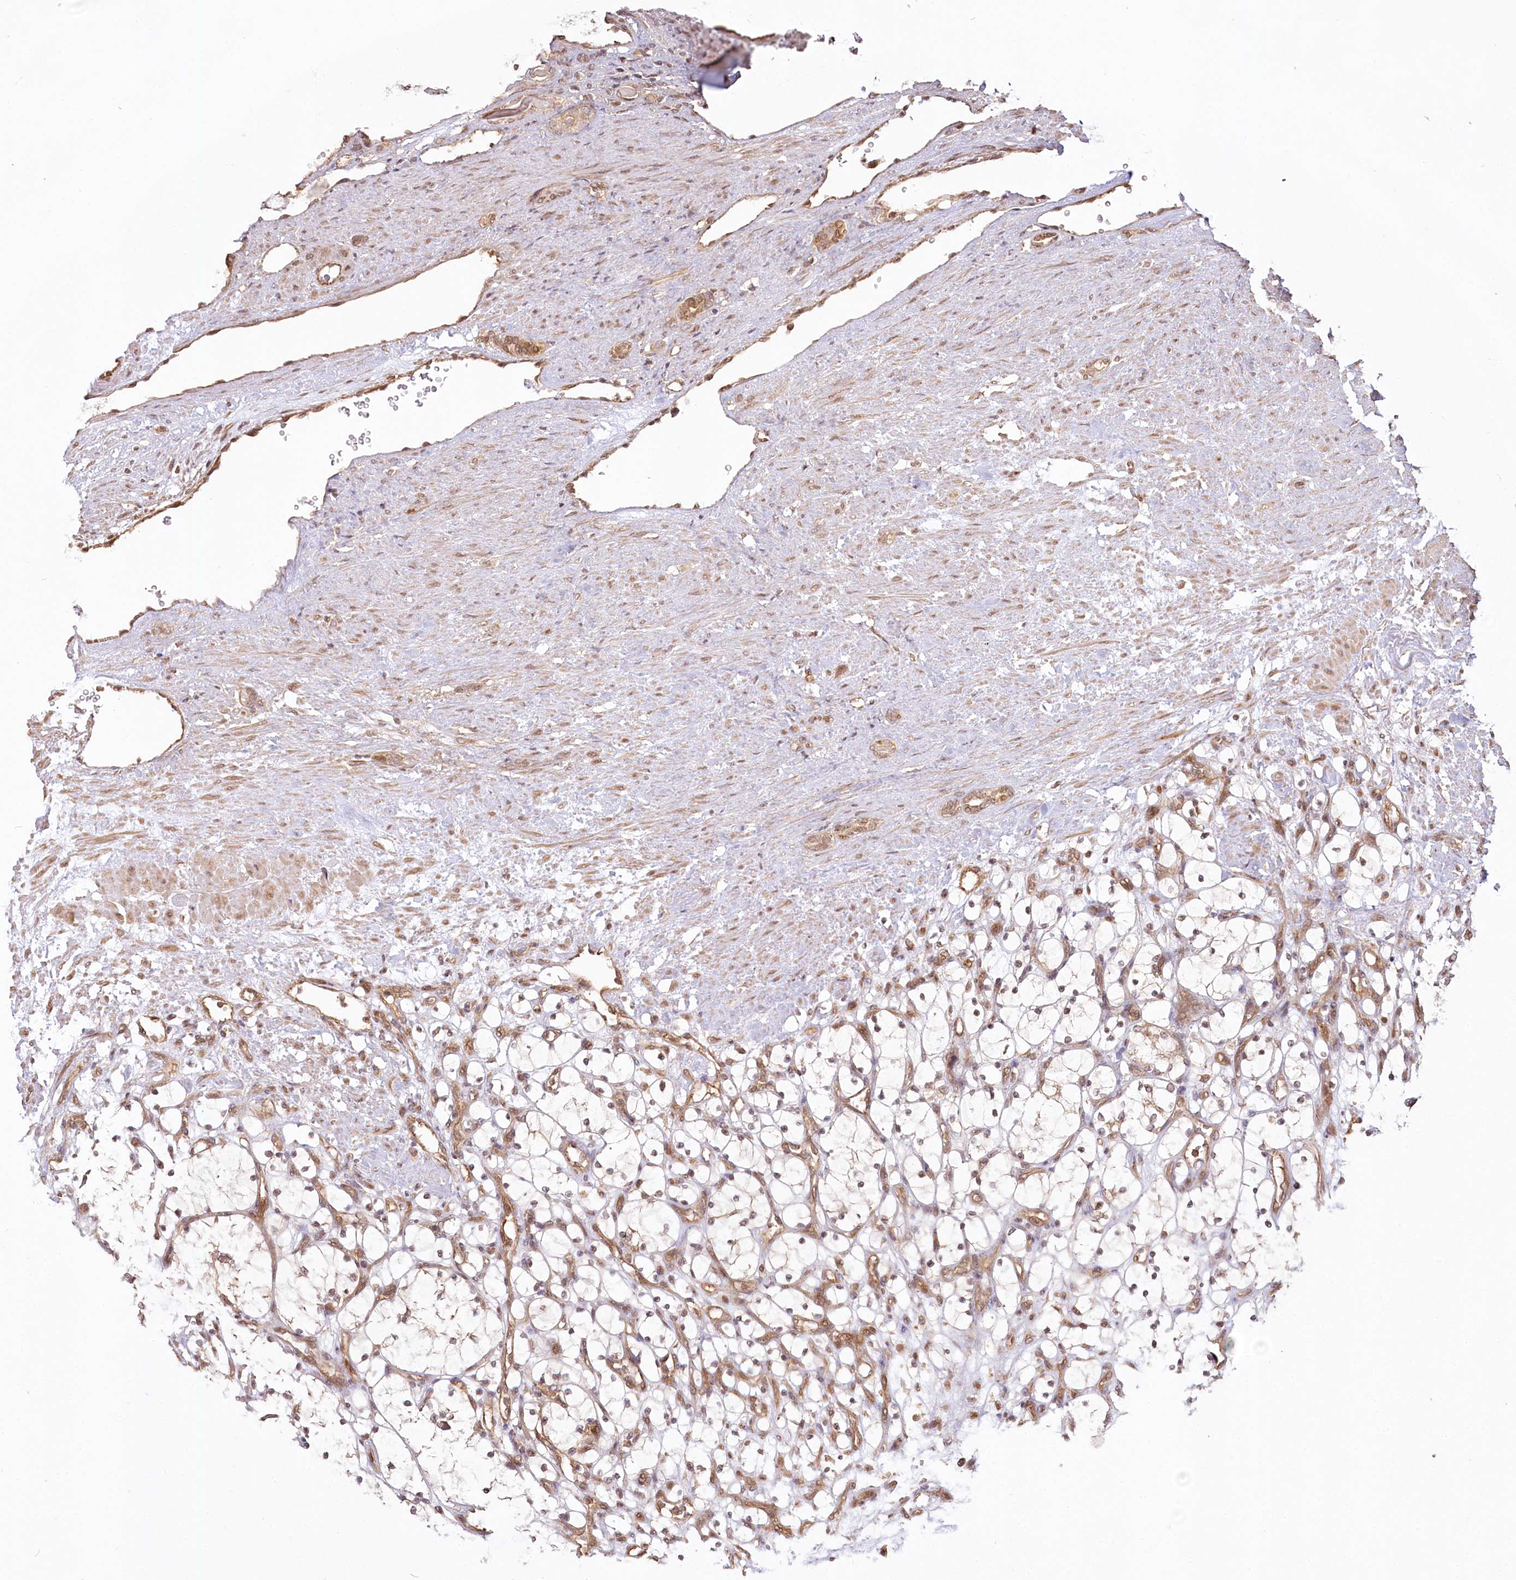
{"staining": {"intensity": "negative", "quantity": "none", "location": "none"}, "tissue": "renal cancer", "cell_type": "Tumor cells", "image_type": "cancer", "snomed": [{"axis": "morphology", "description": "Adenocarcinoma, NOS"}, {"axis": "topography", "description": "Kidney"}], "caption": "Immunohistochemical staining of human renal adenocarcinoma reveals no significant expression in tumor cells.", "gene": "R3HDM2", "patient": {"sex": "female", "age": 69}}